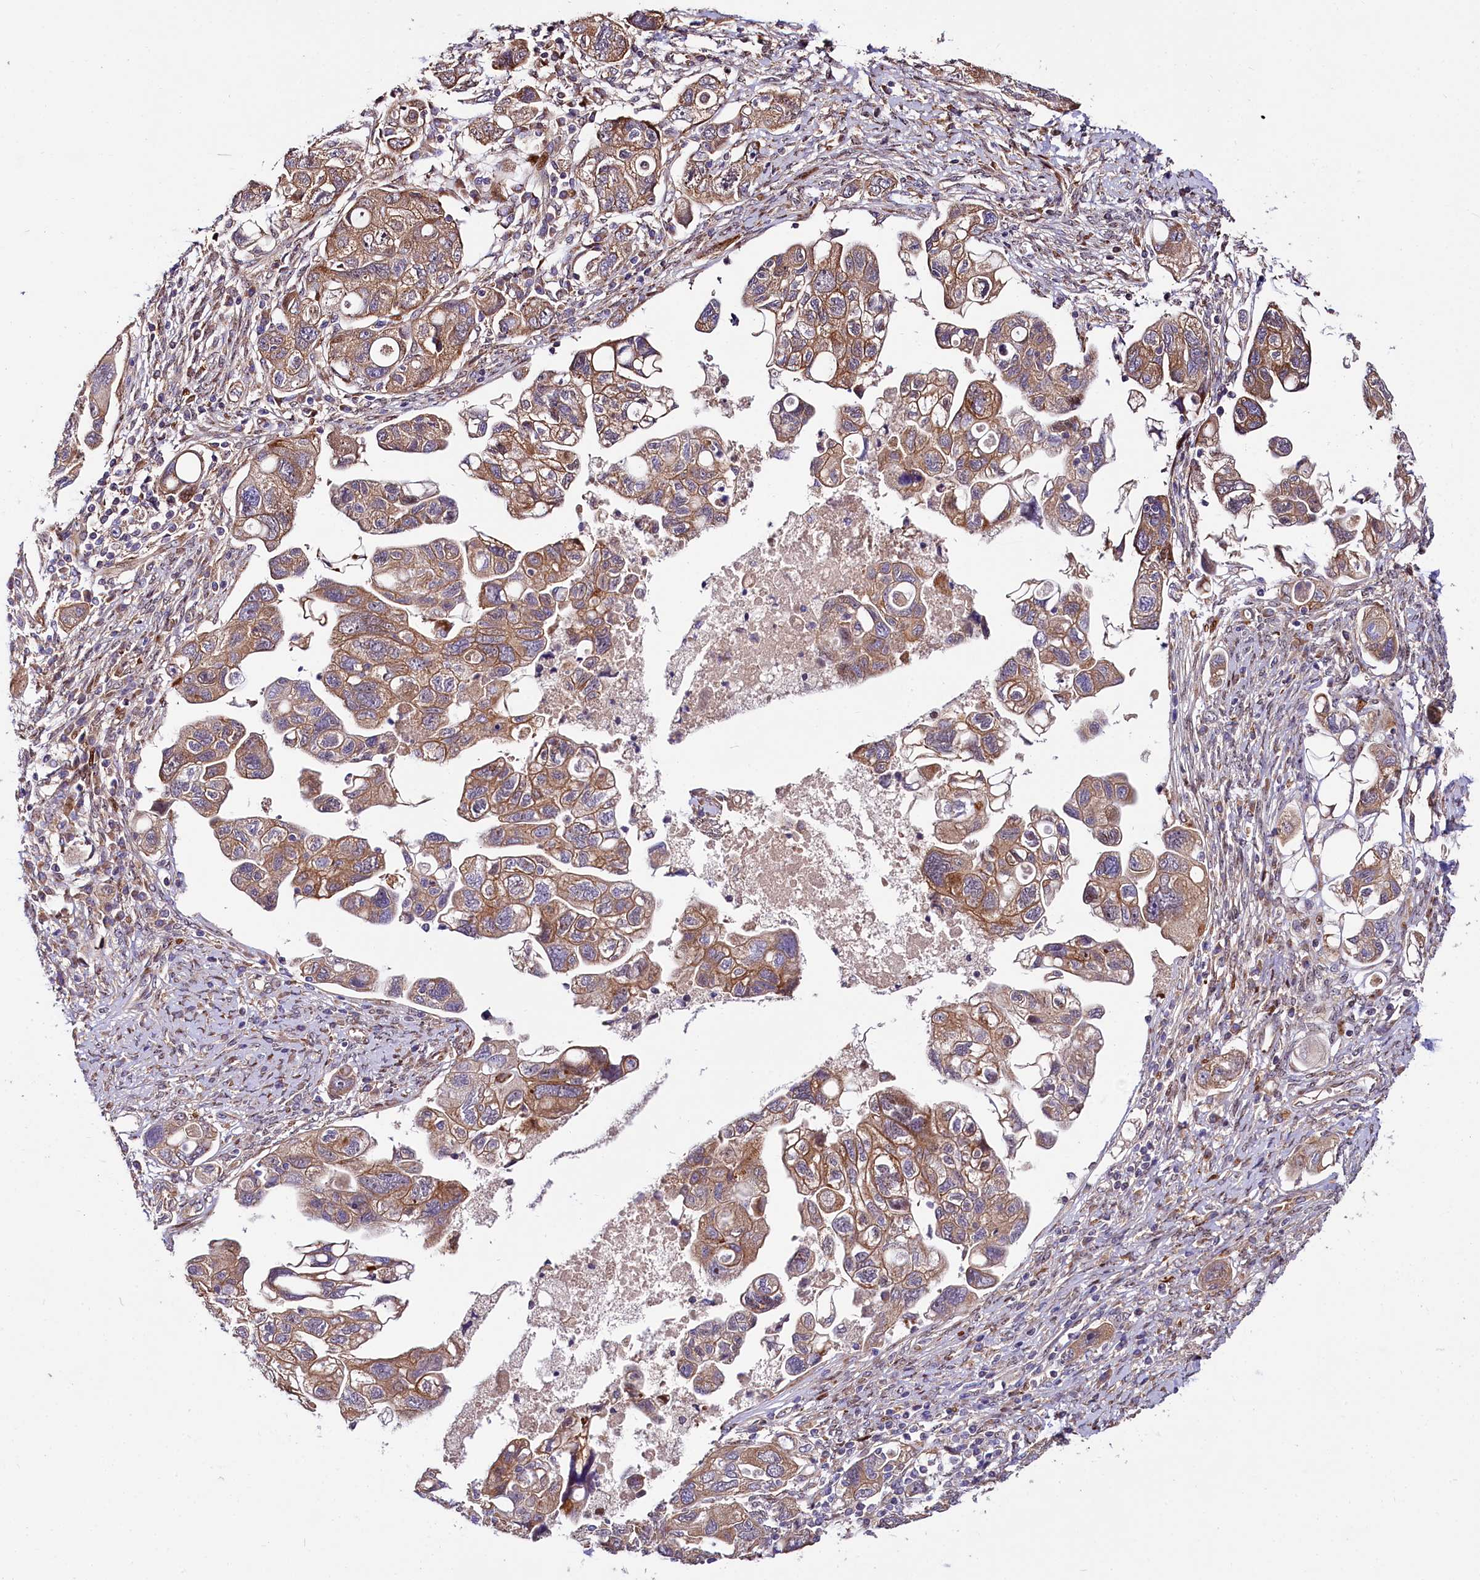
{"staining": {"intensity": "moderate", "quantity": ">75%", "location": "cytoplasmic/membranous"}, "tissue": "ovarian cancer", "cell_type": "Tumor cells", "image_type": "cancer", "snomed": [{"axis": "morphology", "description": "Carcinoma, NOS"}, {"axis": "morphology", "description": "Cystadenocarcinoma, serous, NOS"}, {"axis": "topography", "description": "Ovary"}], "caption": "The image reveals immunohistochemical staining of ovarian cancer. There is moderate cytoplasmic/membranous staining is present in about >75% of tumor cells.", "gene": "PDZRN3", "patient": {"sex": "female", "age": 69}}